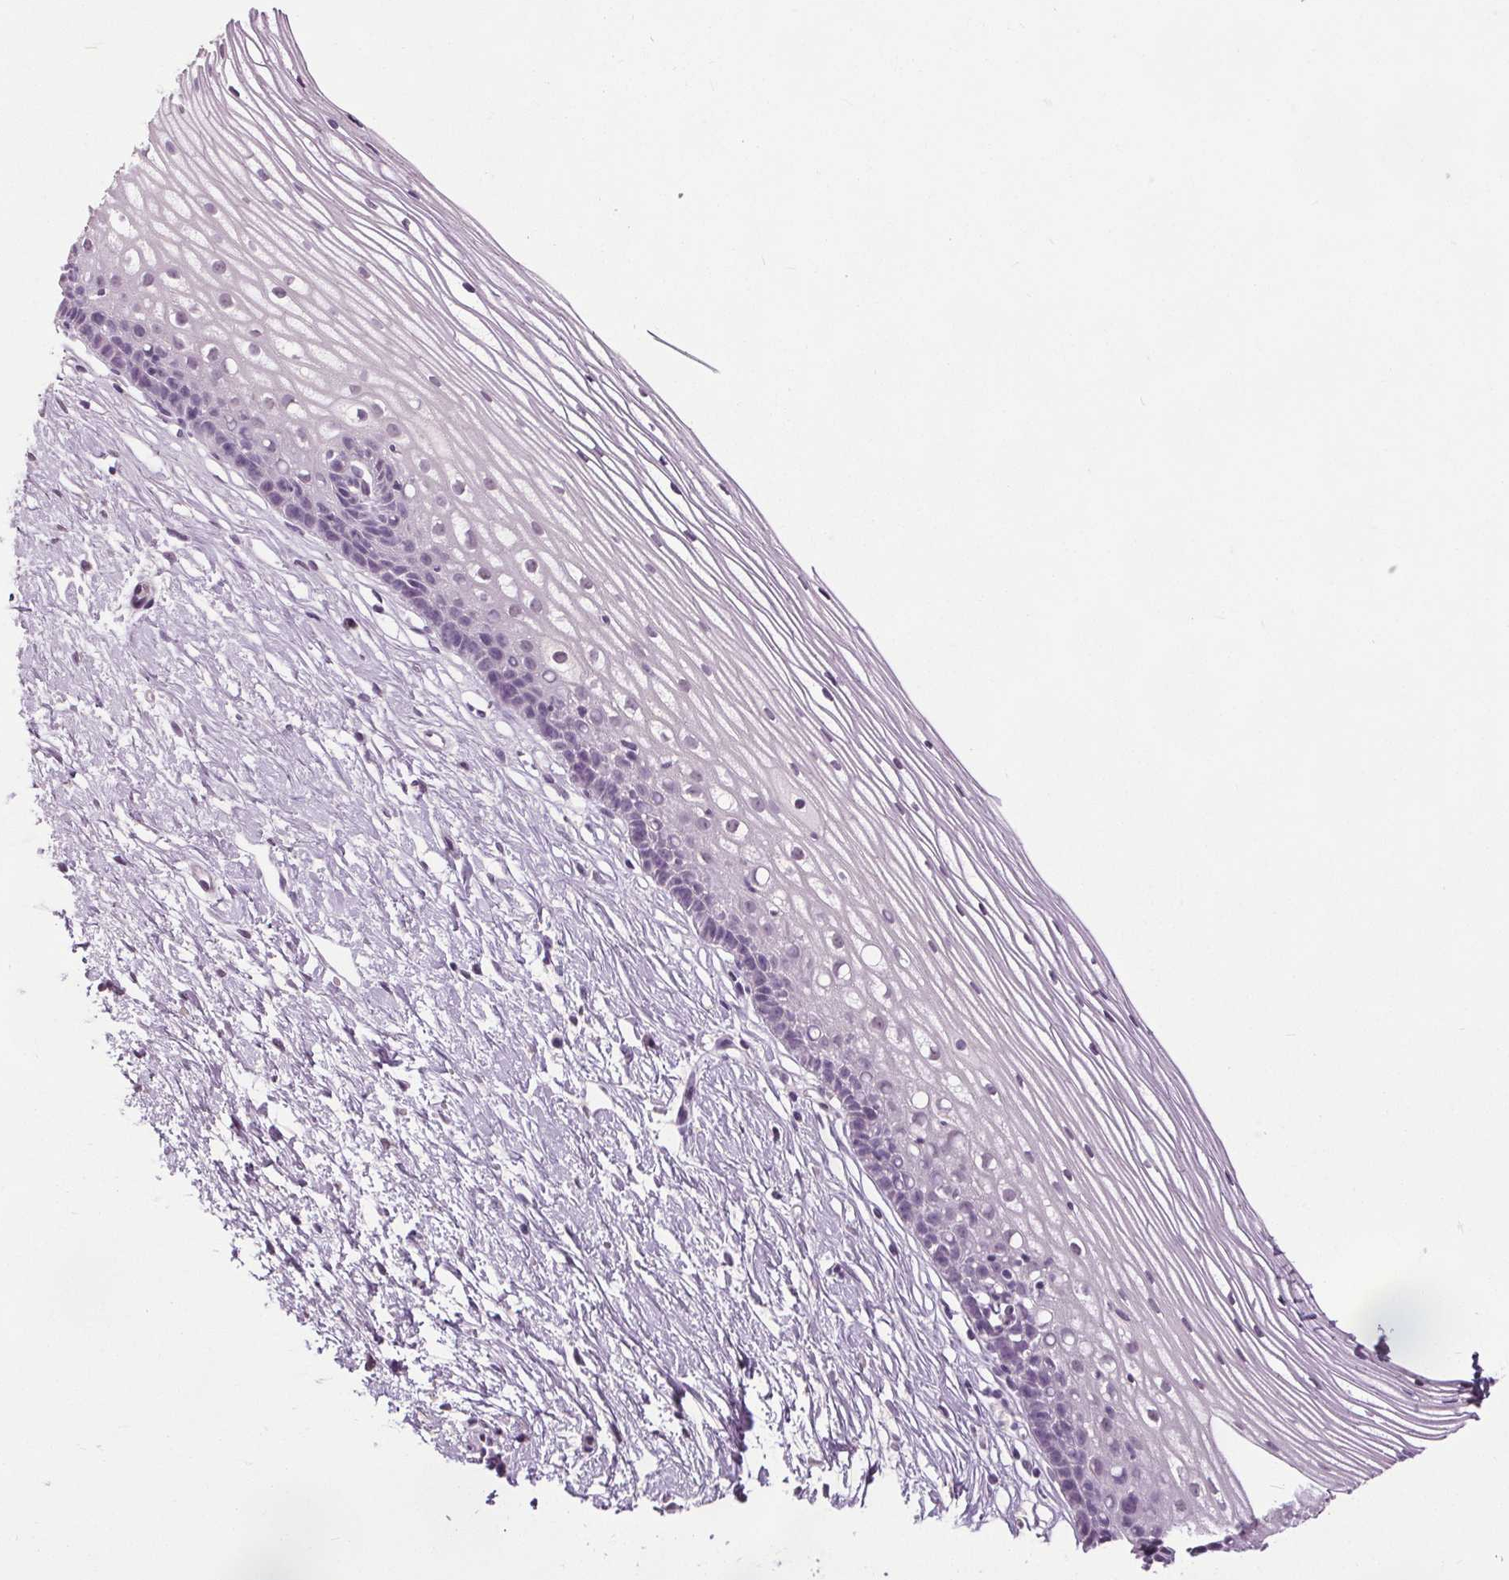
{"staining": {"intensity": "negative", "quantity": "none", "location": "none"}, "tissue": "cervix", "cell_type": "Glandular cells", "image_type": "normal", "snomed": [{"axis": "morphology", "description": "Normal tissue, NOS"}, {"axis": "topography", "description": "Cervix"}], "caption": "High power microscopy image of an immunohistochemistry image of unremarkable cervix, revealing no significant staining in glandular cells. (Stains: DAB IHC with hematoxylin counter stain, Microscopy: brightfield microscopy at high magnification).", "gene": "SLC2A9", "patient": {"sex": "female", "age": 40}}